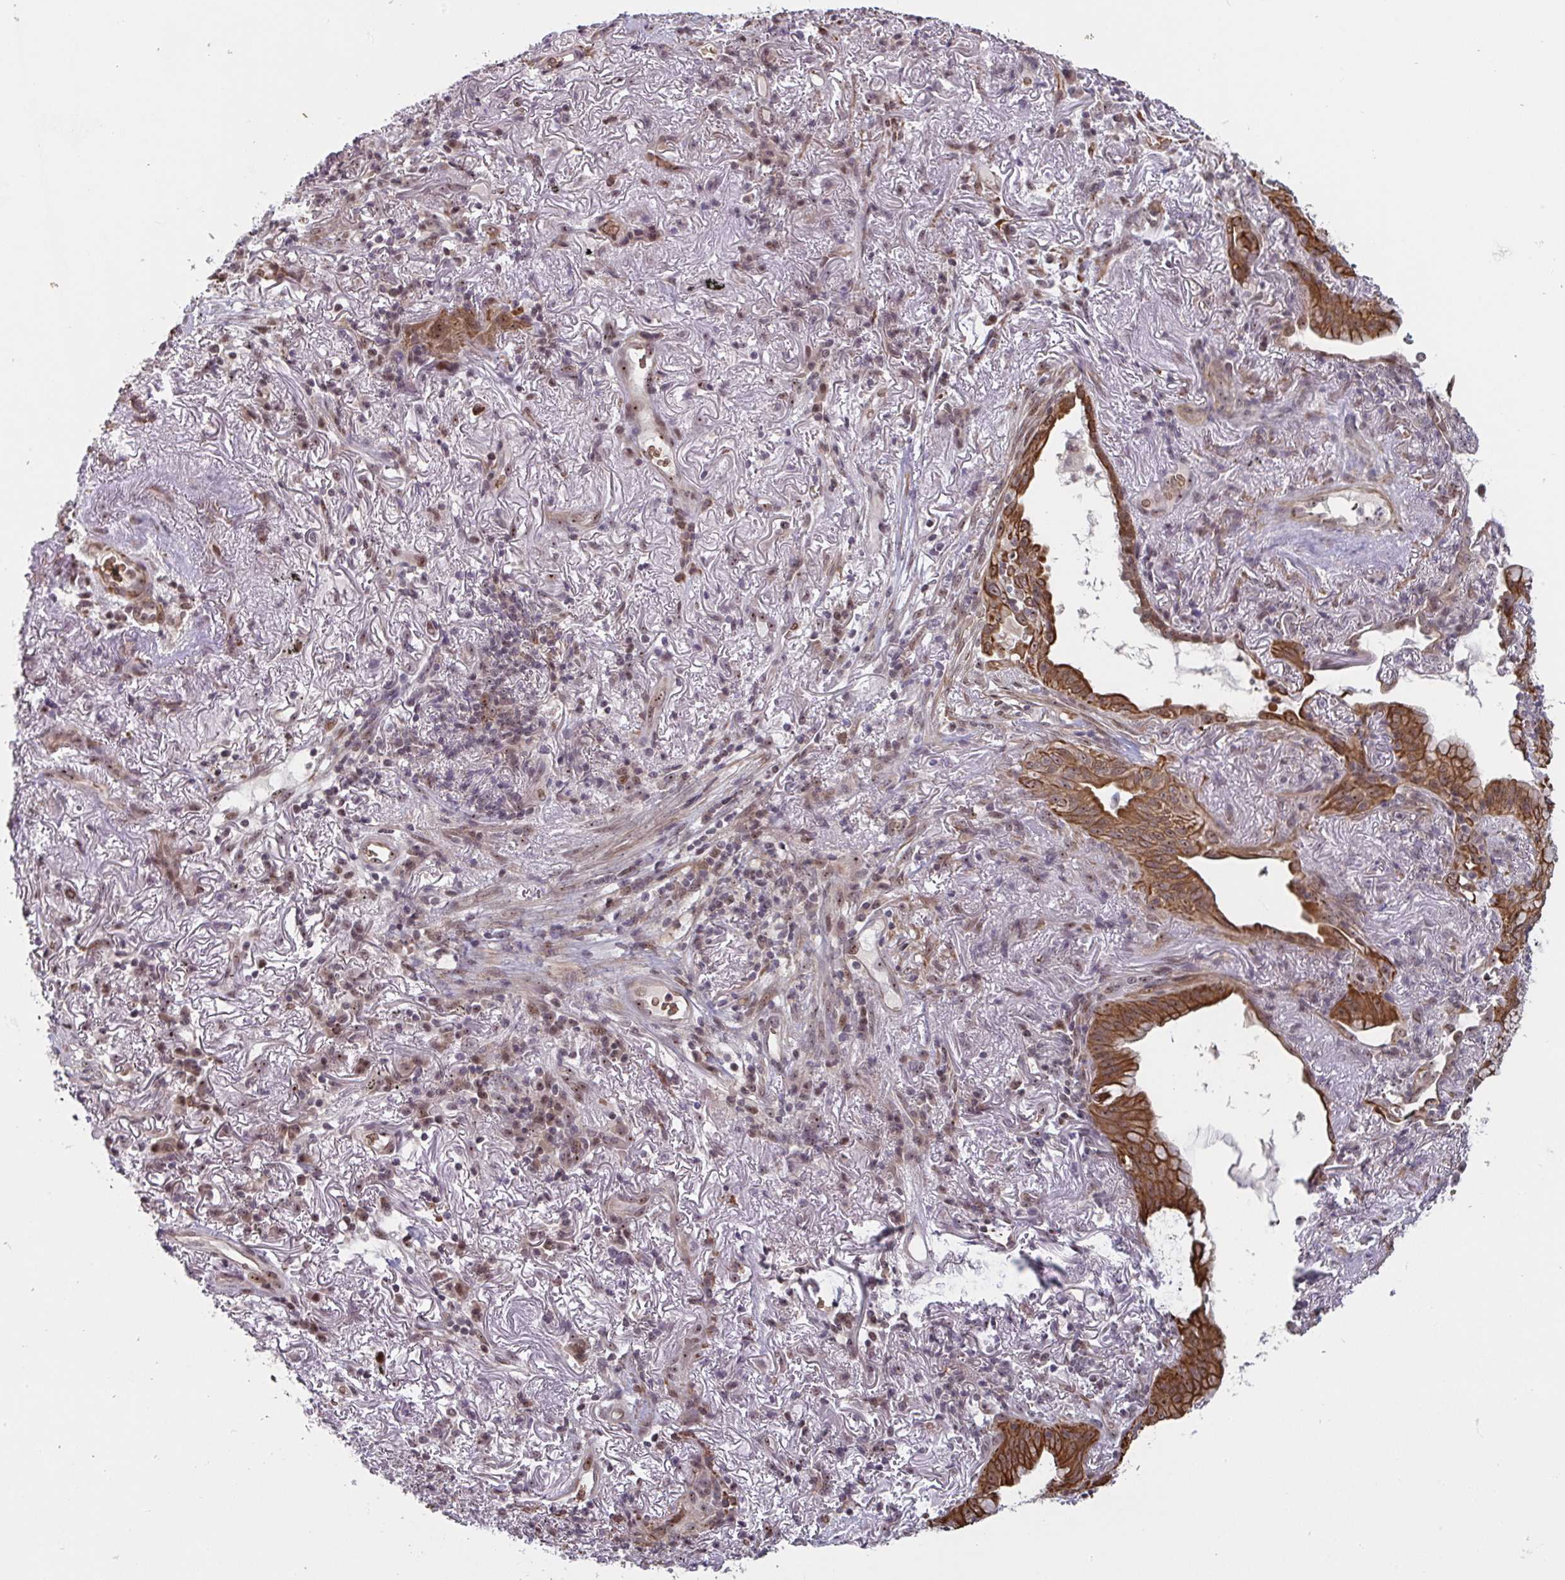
{"staining": {"intensity": "strong", "quantity": ">75%", "location": "cytoplasmic/membranous"}, "tissue": "lung cancer", "cell_type": "Tumor cells", "image_type": "cancer", "snomed": [{"axis": "morphology", "description": "Adenocarcinoma, NOS"}, {"axis": "topography", "description": "Lung"}], "caption": "Tumor cells demonstrate strong cytoplasmic/membranous staining in approximately >75% of cells in lung cancer (adenocarcinoma).", "gene": "NLRP13", "patient": {"sex": "male", "age": 77}}